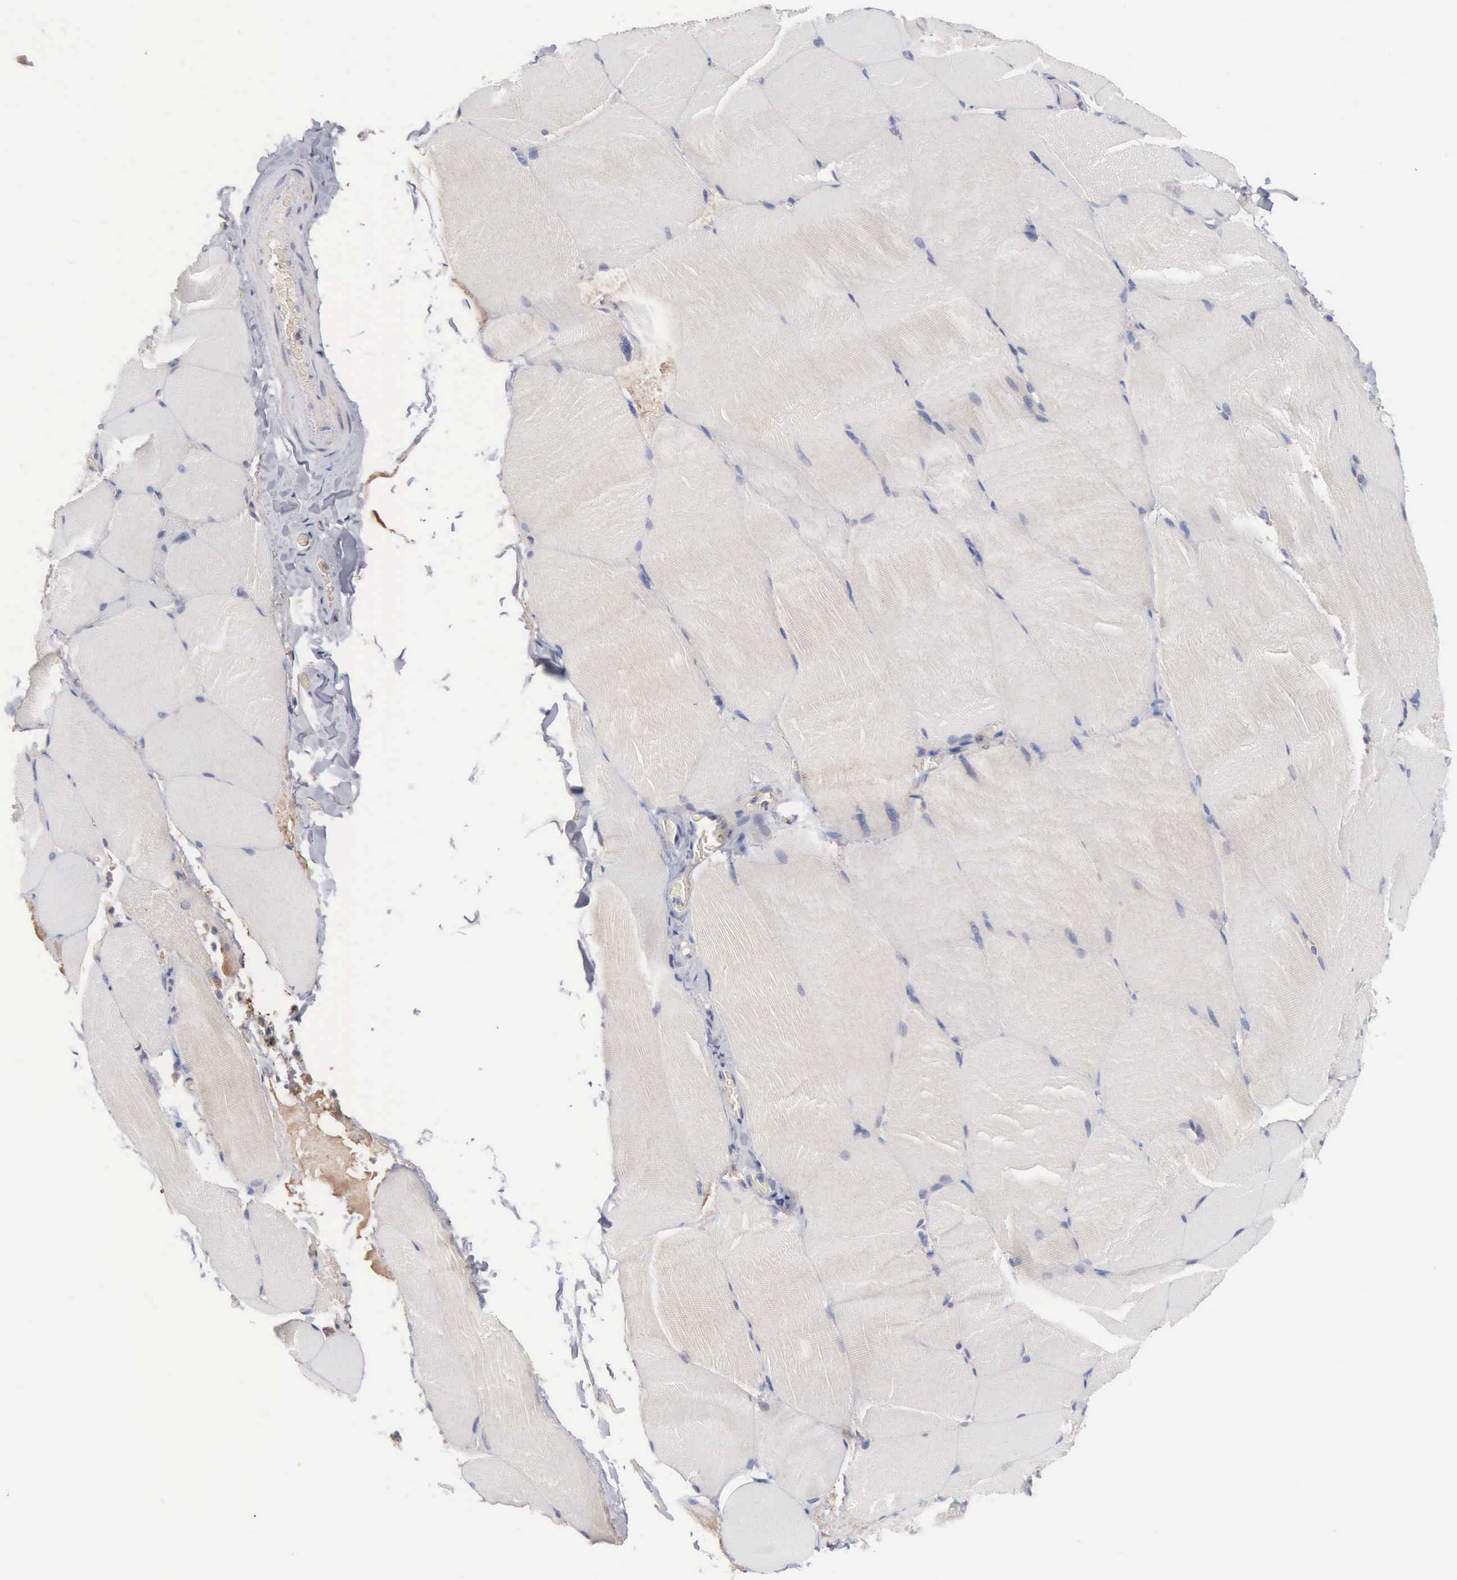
{"staining": {"intensity": "negative", "quantity": "none", "location": "none"}, "tissue": "skeletal muscle", "cell_type": "Myocytes", "image_type": "normal", "snomed": [{"axis": "morphology", "description": "Normal tissue, NOS"}, {"axis": "topography", "description": "Skeletal muscle"}], "caption": "DAB (3,3'-diaminobenzidine) immunohistochemical staining of unremarkable human skeletal muscle displays no significant staining in myocytes. (Immunohistochemistry (ihc), brightfield microscopy, high magnification).", "gene": "INF2", "patient": {"sex": "male", "age": 71}}